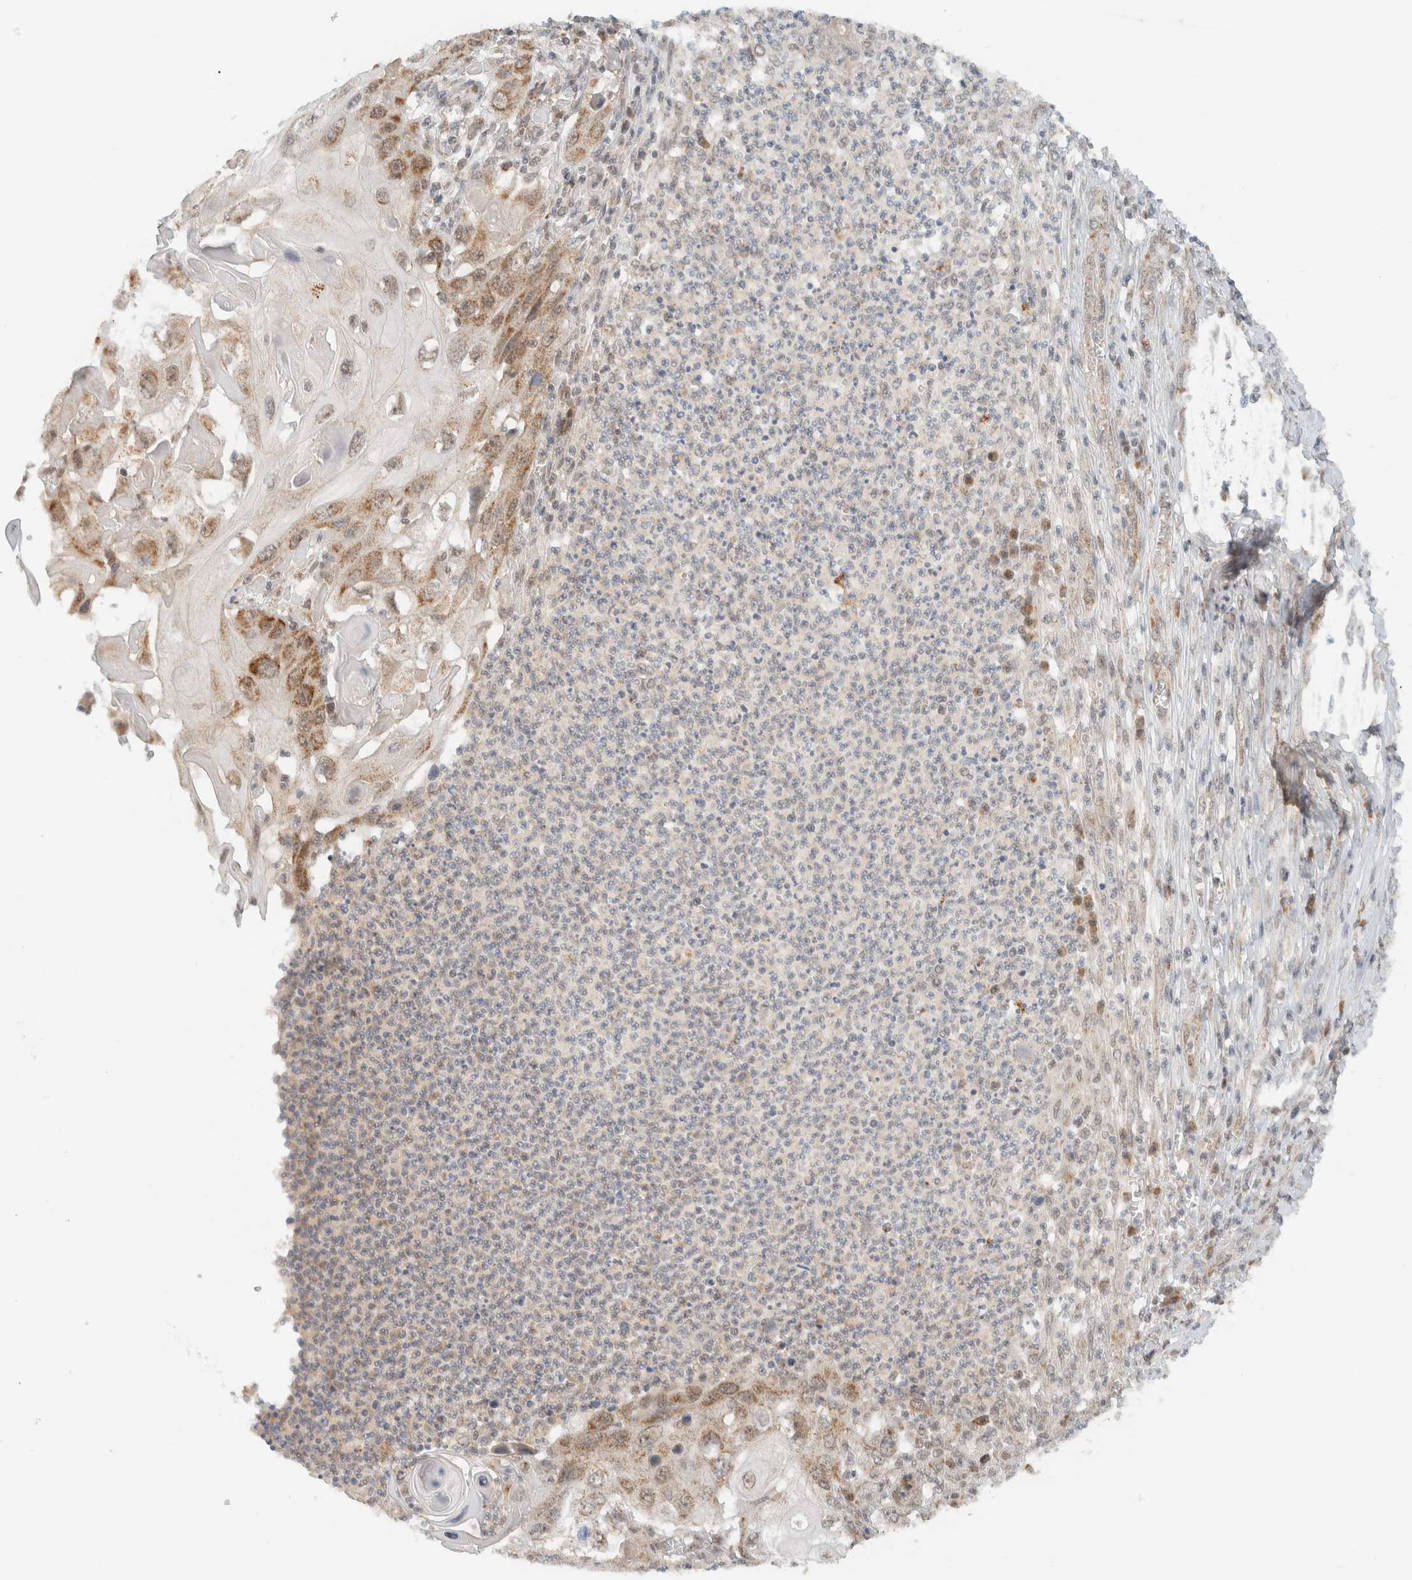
{"staining": {"intensity": "moderate", "quantity": ">75%", "location": "cytoplasmic/membranous"}, "tissue": "skin cancer", "cell_type": "Tumor cells", "image_type": "cancer", "snomed": [{"axis": "morphology", "description": "Squamous cell carcinoma, NOS"}, {"axis": "topography", "description": "Skin"}], "caption": "IHC histopathology image of human skin cancer (squamous cell carcinoma) stained for a protein (brown), which exhibits medium levels of moderate cytoplasmic/membranous expression in about >75% of tumor cells.", "gene": "MRPL41", "patient": {"sex": "male", "age": 55}}